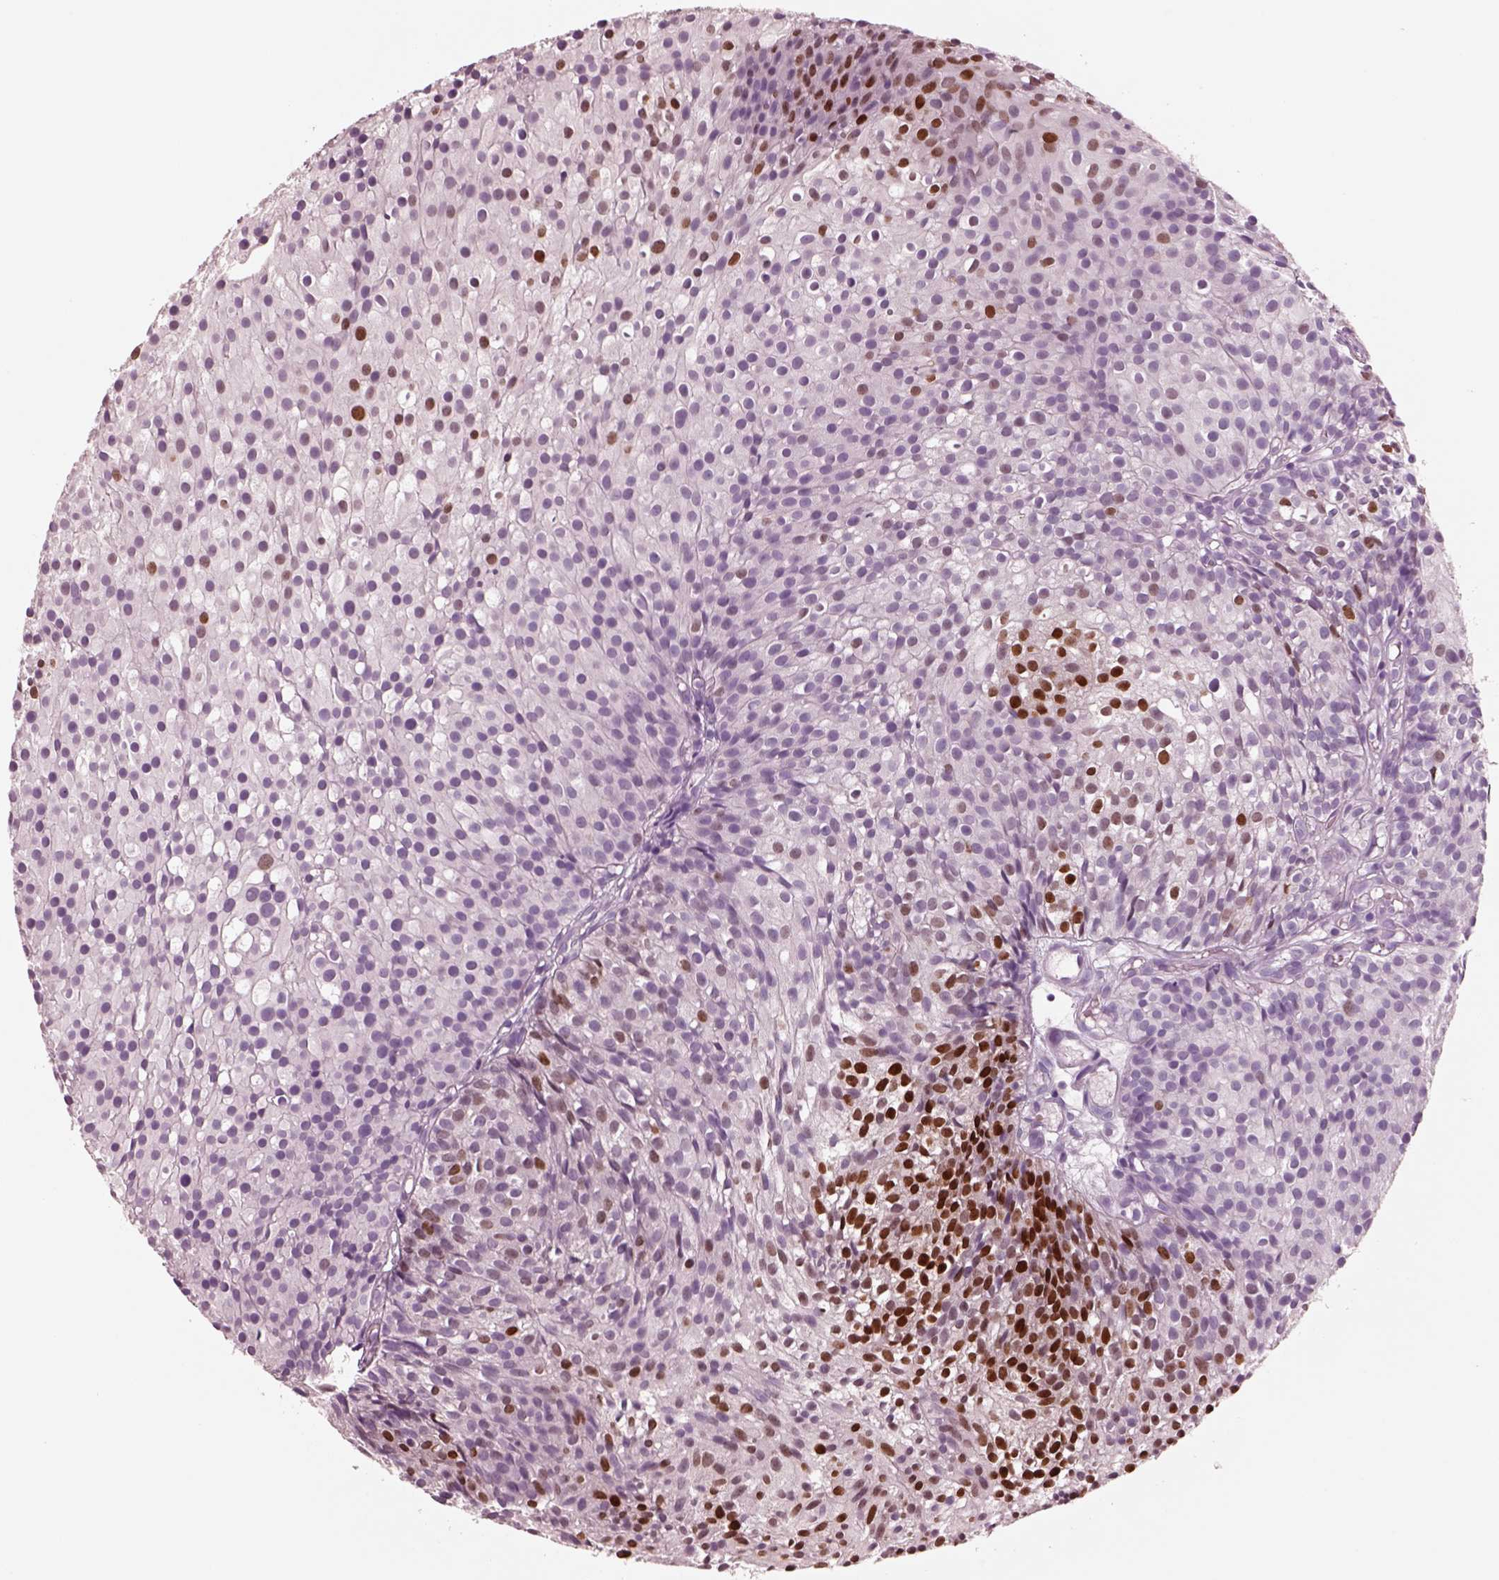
{"staining": {"intensity": "strong", "quantity": "<25%", "location": "nuclear"}, "tissue": "urothelial cancer", "cell_type": "Tumor cells", "image_type": "cancer", "snomed": [{"axis": "morphology", "description": "Urothelial carcinoma, Low grade"}, {"axis": "topography", "description": "Urinary bladder"}], "caption": "A brown stain highlights strong nuclear staining of a protein in human urothelial cancer tumor cells.", "gene": "SOX9", "patient": {"sex": "male", "age": 63}}